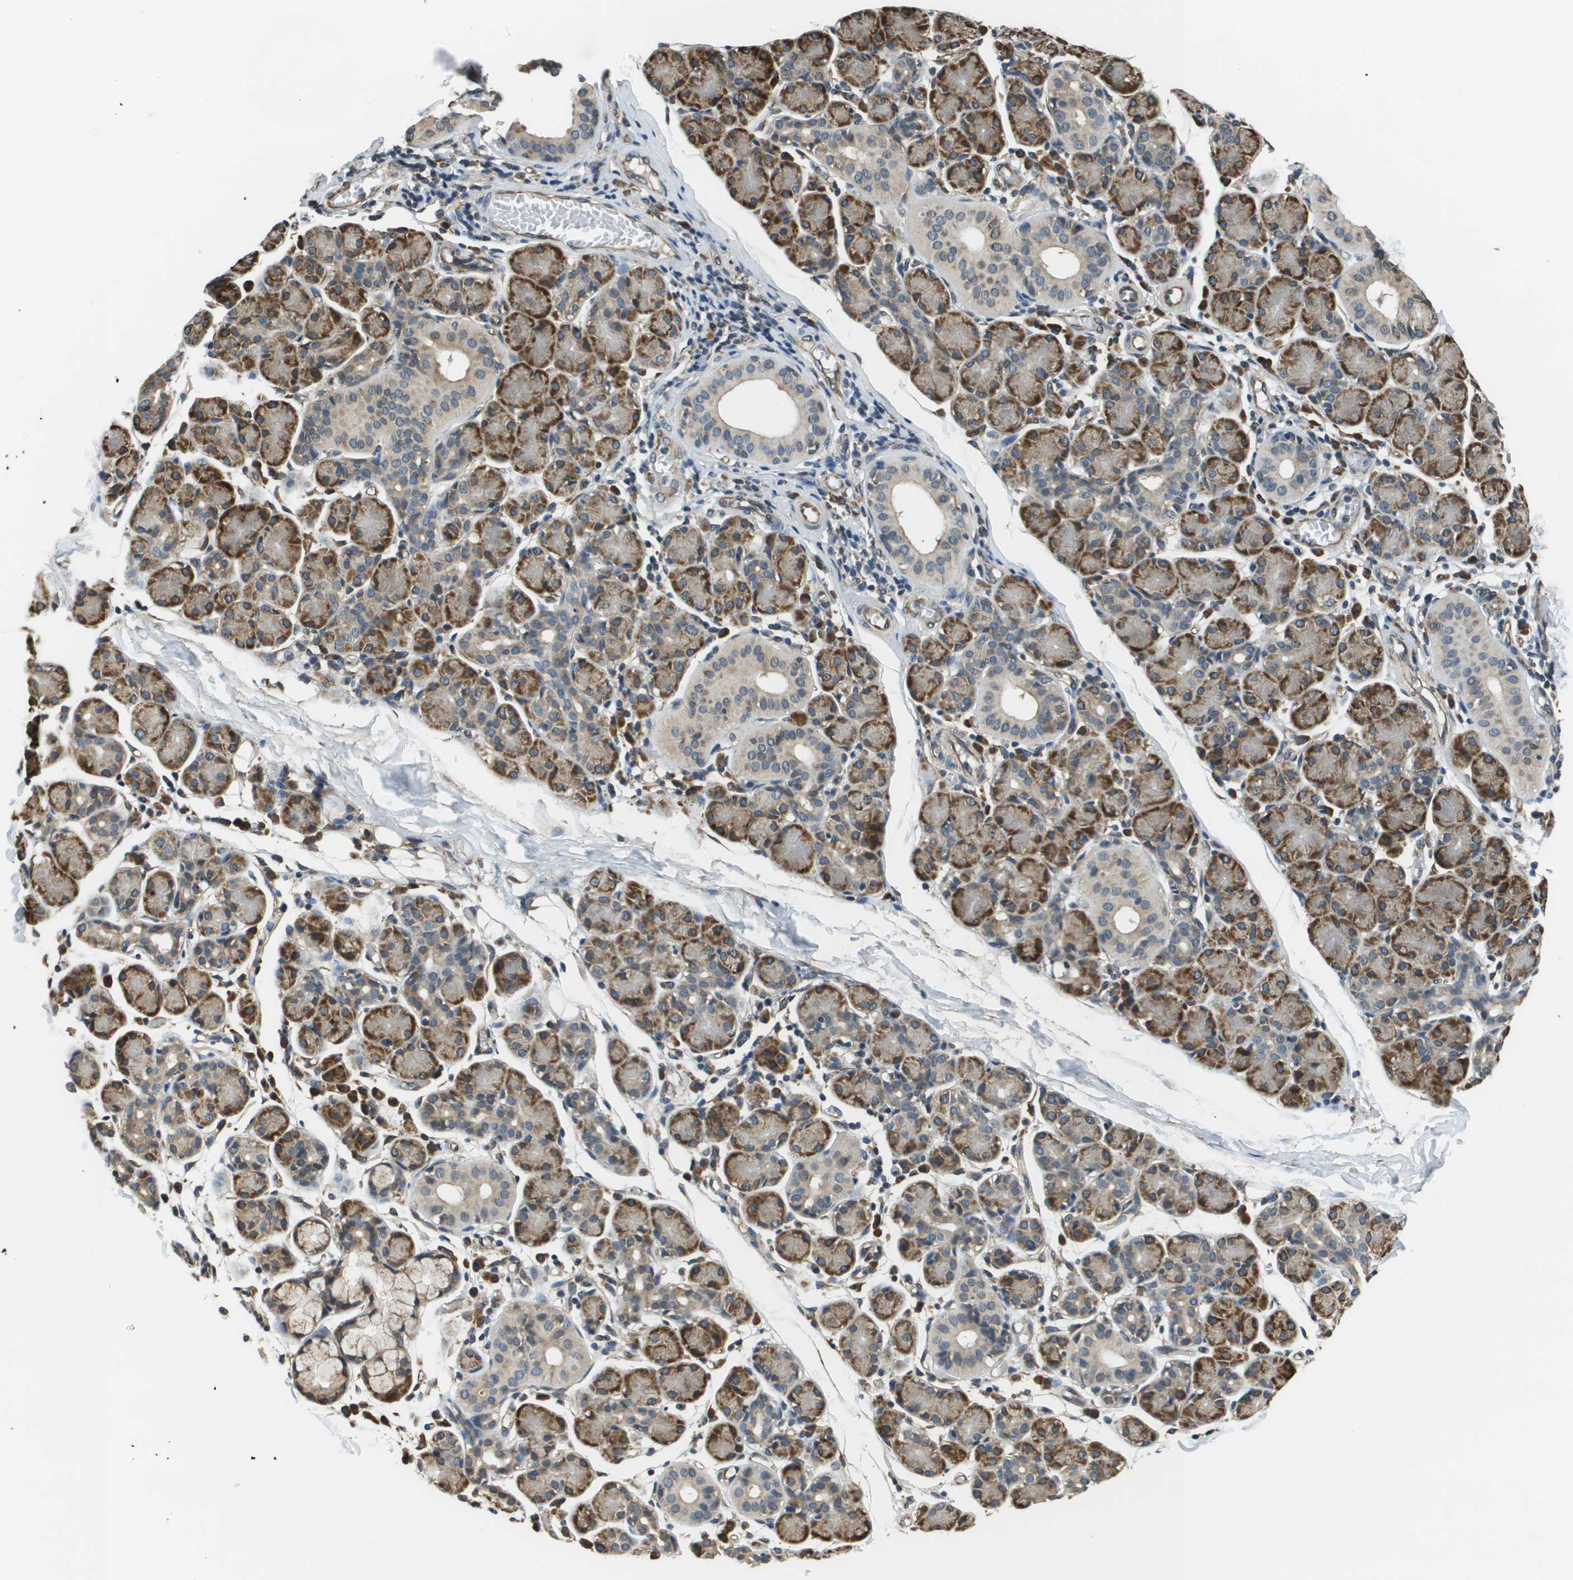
{"staining": {"intensity": "moderate", "quantity": ">75%", "location": "cytoplasmic/membranous"}, "tissue": "salivary gland", "cell_type": "Glandular cells", "image_type": "normal", "snomed": [{"axis": "morphology", "description": "Normal tissue, NOS"}, {"axis": "morphology", "description": "Inflammation, NOS"}, {"axis": "topography", "description": "Lymph node"}, {"axis": "topography", "description": "Salivary gland"}], "caption": "Unremarkable salivary gland shows moderate cytoplasmic/membranous positivity in about >75% of glandular cells.", "gene": "SEC62", "patient": {"sex": "male", "age": 3}}